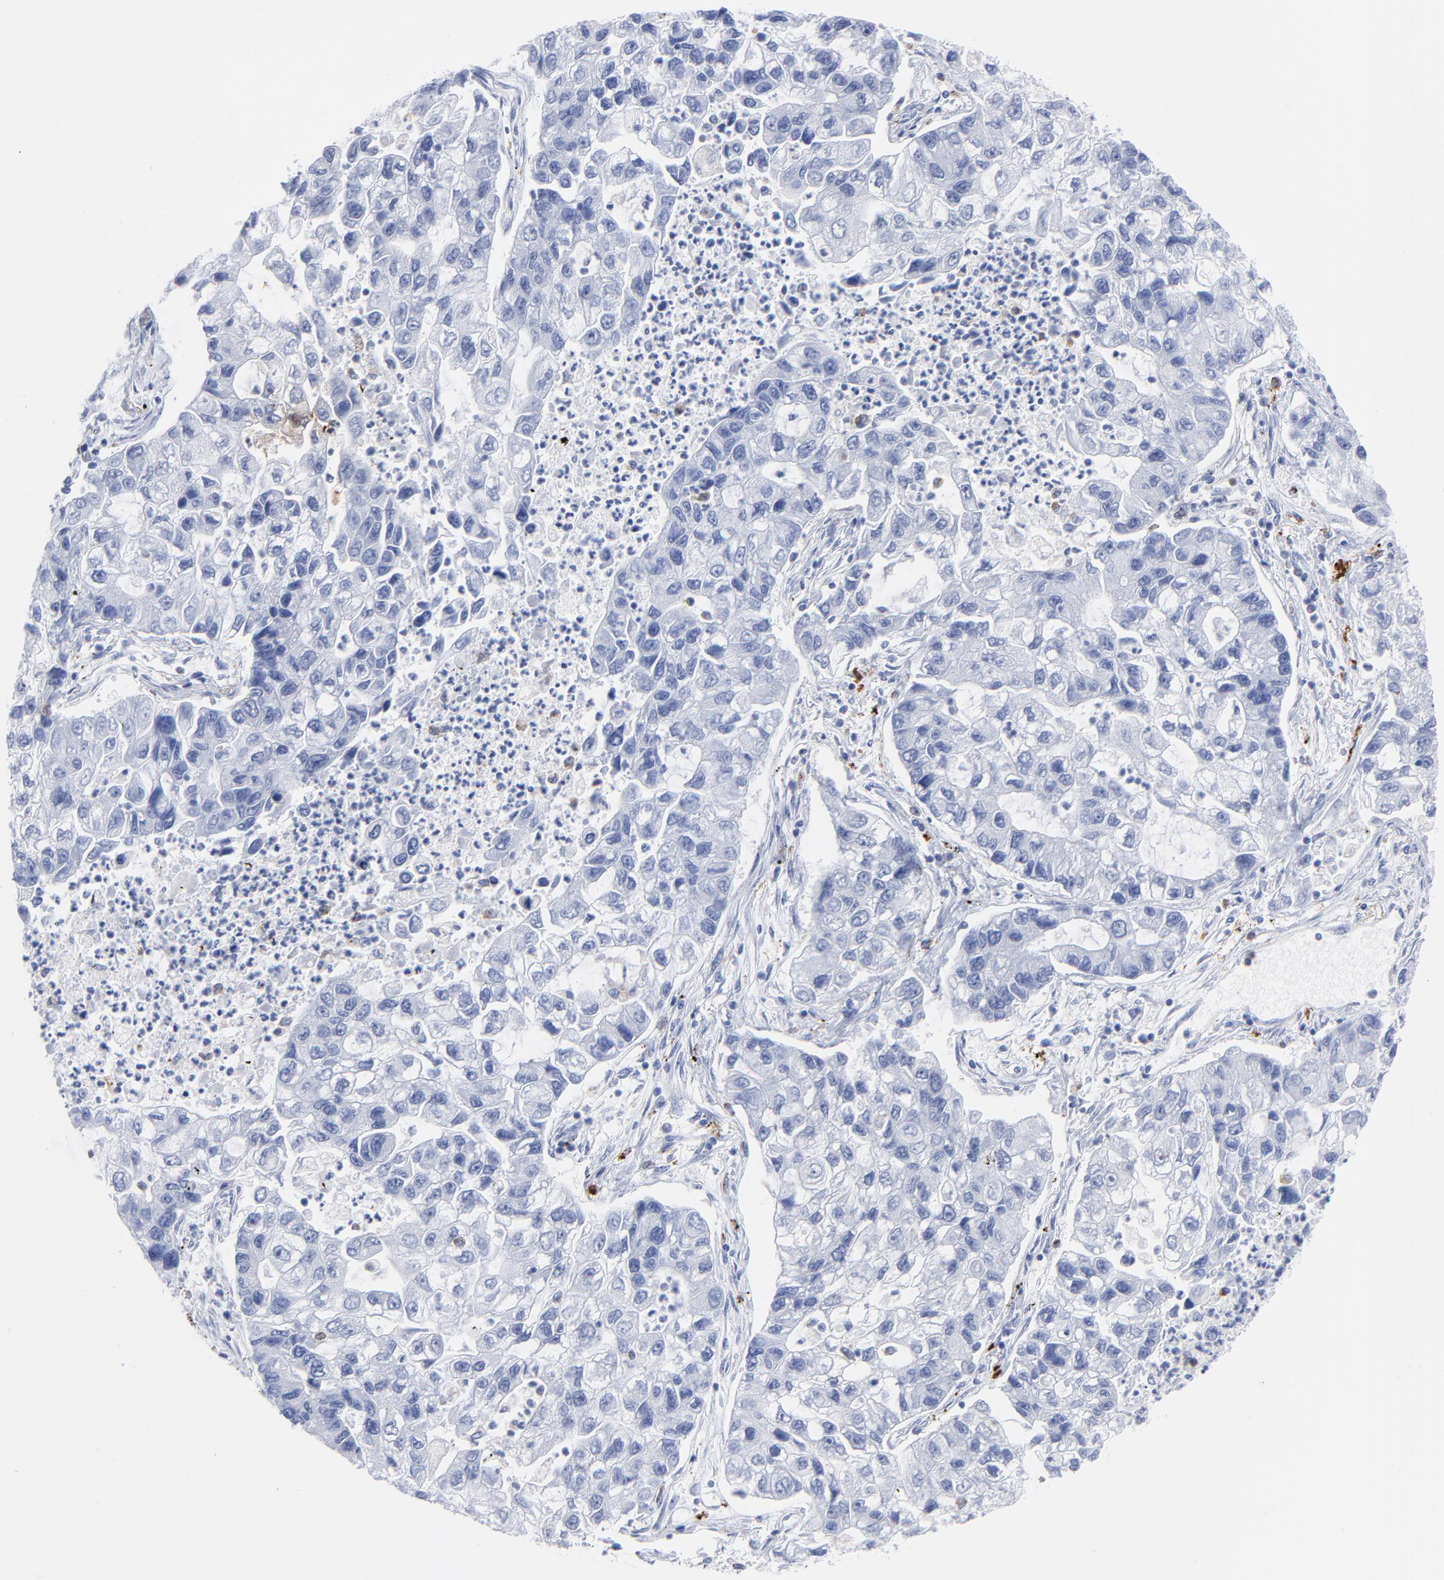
{"staining": {"intensity": "negative", "quantity": "none", "location": "none"}, "tissue": "lung cancer", "cell_type": "Tumor cells", "image_type": "cancer", "snomed": [{"axis": "morphology", "description": "Adenocarcinoma, NOS"}, {"axis": "topography", "description": "Lung"}], "caption": "Lung adenocarcinoma was stained to show a protein in brown. There is no significant positivity in tumor cells. (DAB (3,3'-diaminobenzidine) immunohistochemistry visualized using brightfield microscopy, high magnification).", "gene": "CPVL", "patient": {"sex": "female", "age": 51}}